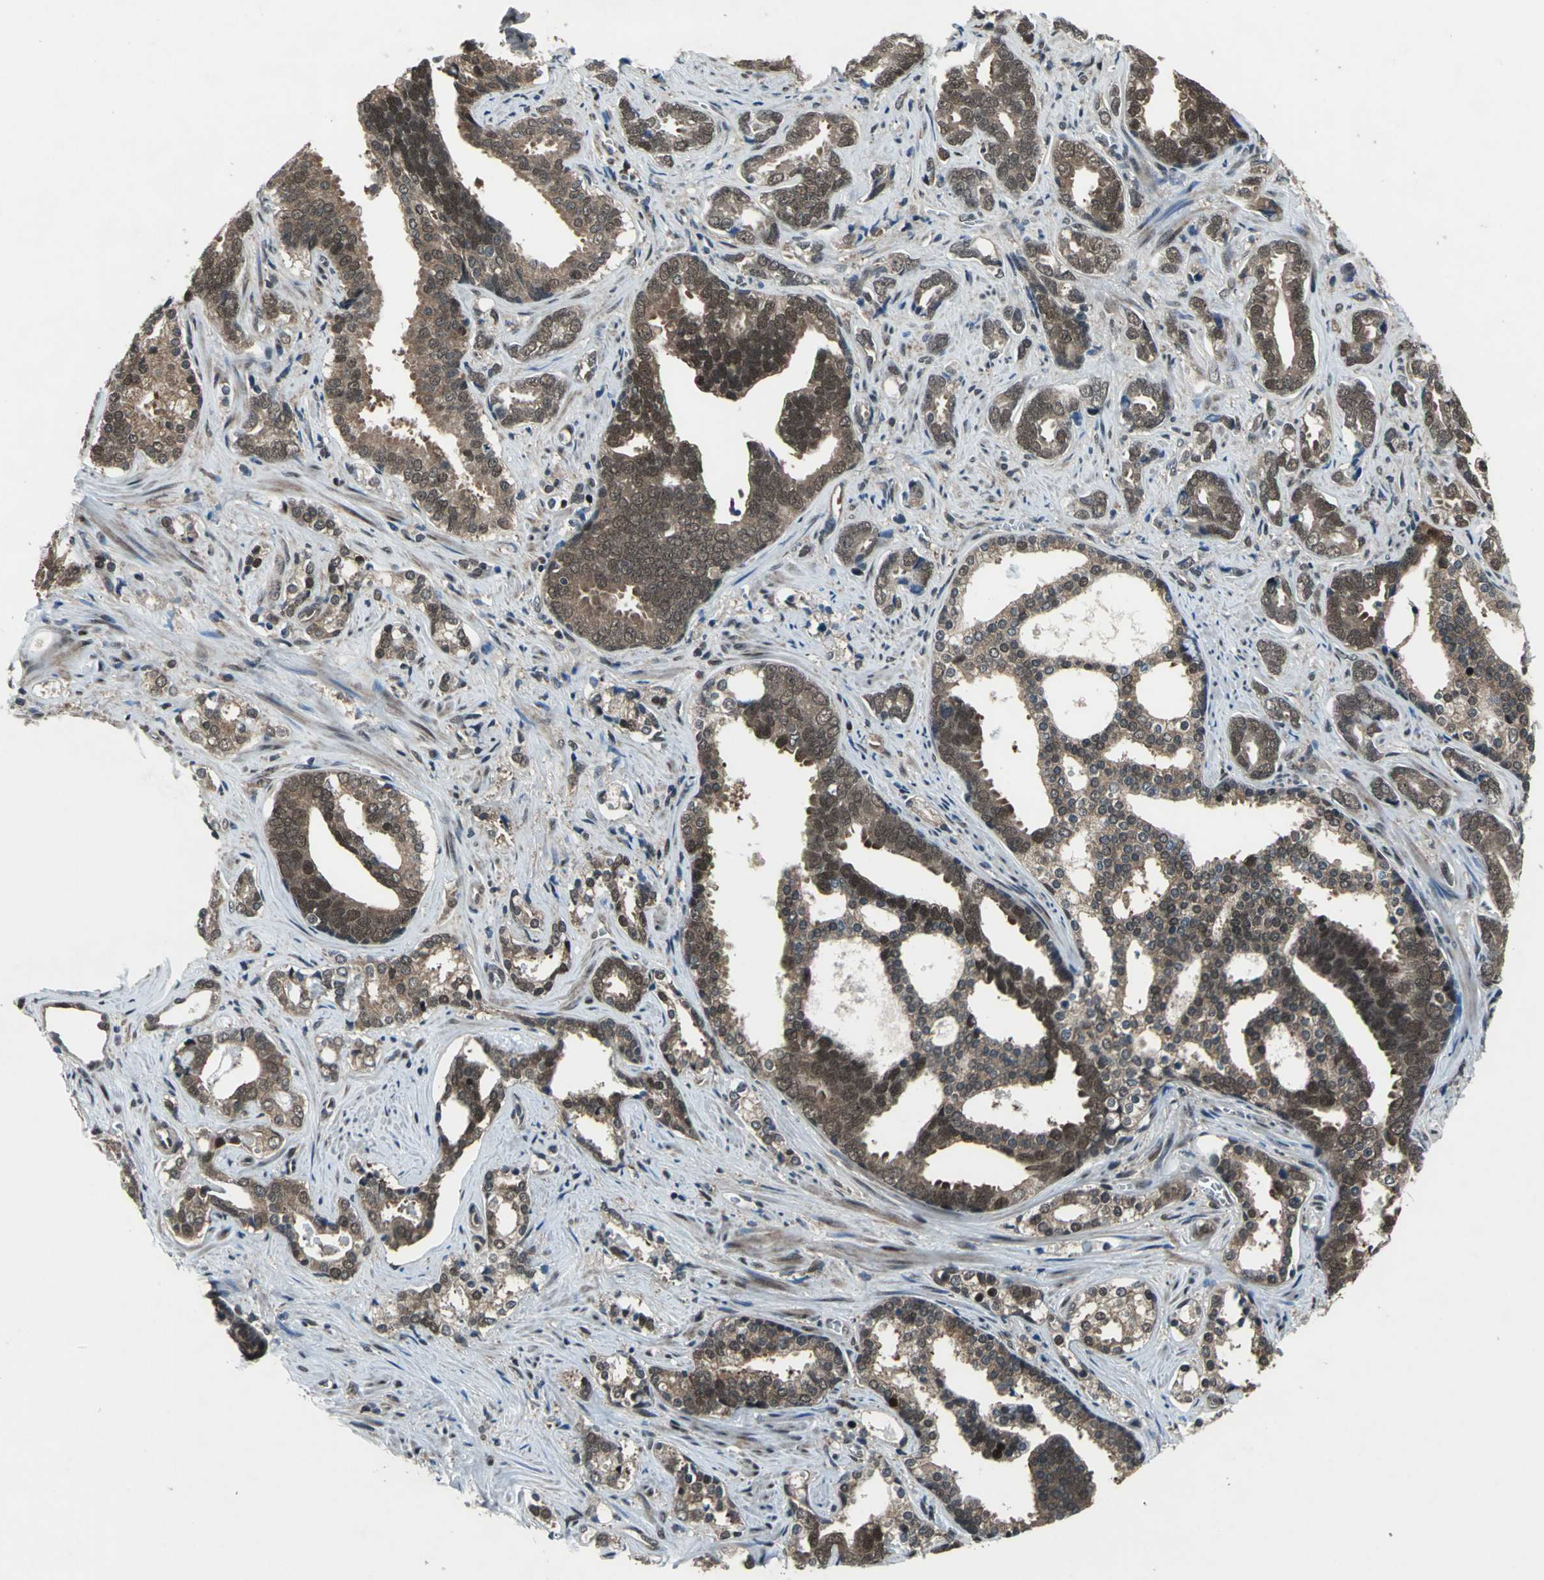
{"staining": {"intensity": "strong", "quantity": ">75%", "location": "cytoplasmic/membranous,nuclear"}, "tissue": "prostate cancer", "cell_type": "Tumor cells", "image_type": "cancer", "snomed": [{"axis": "morphology", "description": "Adenocarcinoma, High grade"}, {"axis": "topography", "description": "Prostate"}], "caption": "Protein staining of prostate cancer (adenocarcinoma (high-grade)) tissue demonstrates strong cytoplasmic/membranous and nuclear positivity in about >75% of tumor cells.", "gene": "COPS5", "patient": {"sex": "male", "age": 67}}